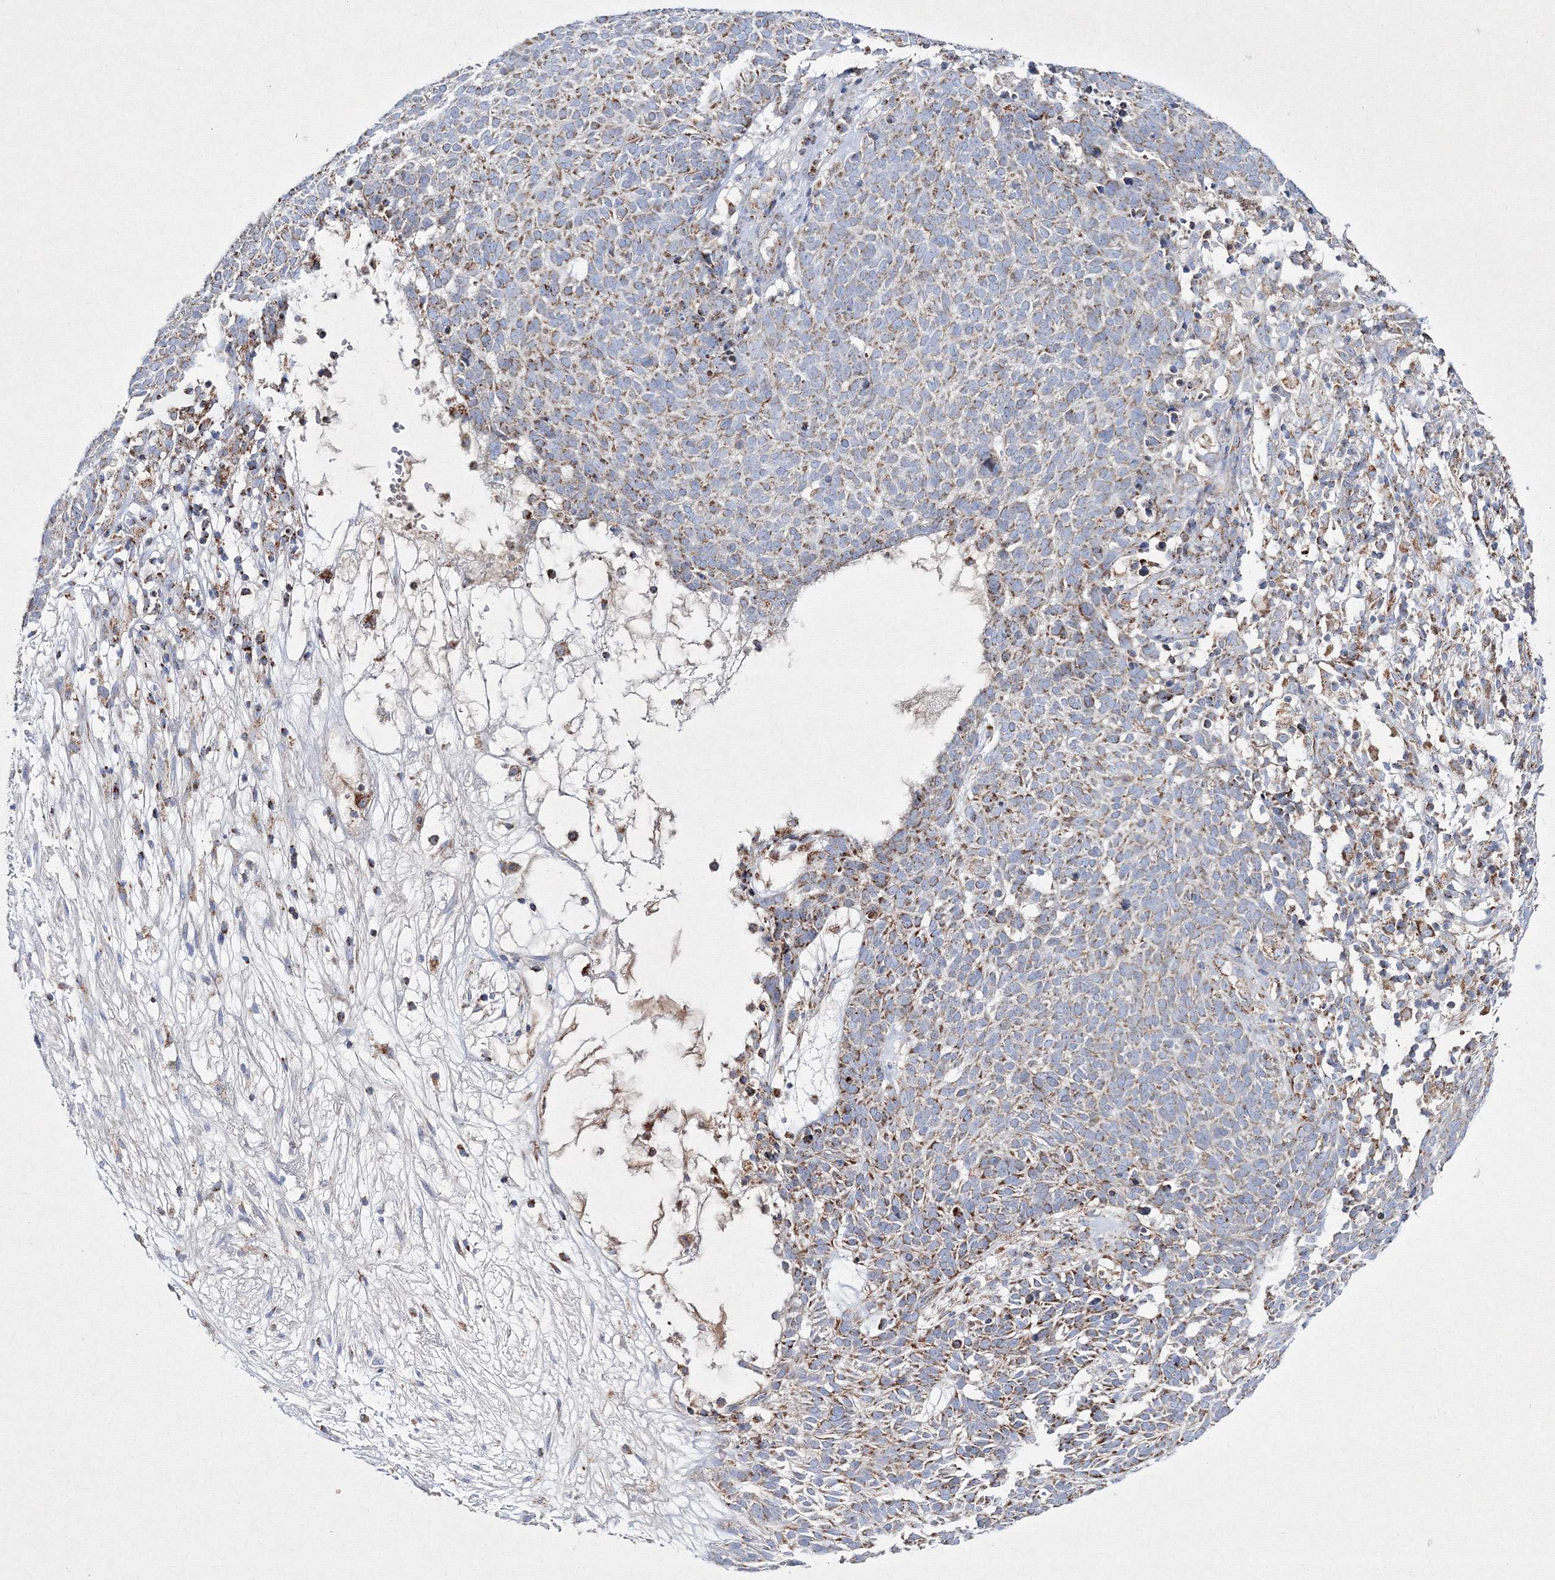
{"staining": {"intensity": "moderate", "quantity": "<25%", "location": "cytoplasmic/membranous"}, "tissue": "skin cancer", "cell_type": "Tumor cells", "image_type": "cancer", "snomed": [{"axis": "morphology", "description": "Squamous cell carcinoma, NOS"}, {"axis": "topography", "description": "Skin"}], "caption": "Immunohistochemistry staining of squamous cell carcinoma (skin), which shows low levels of moderate cytoplasmic/membranous staining in approximately <25% of tumor cells indicating moderate cytoplasmic/membranous protein staining. The staining was performed using DAB (3,3'-diaminobenzidine) (brown) for protein detection and nuclei were counterstained in hematoxylin (blue).", "gene": "IGSF9", "patient": {"sex": "female", "age": 90}}